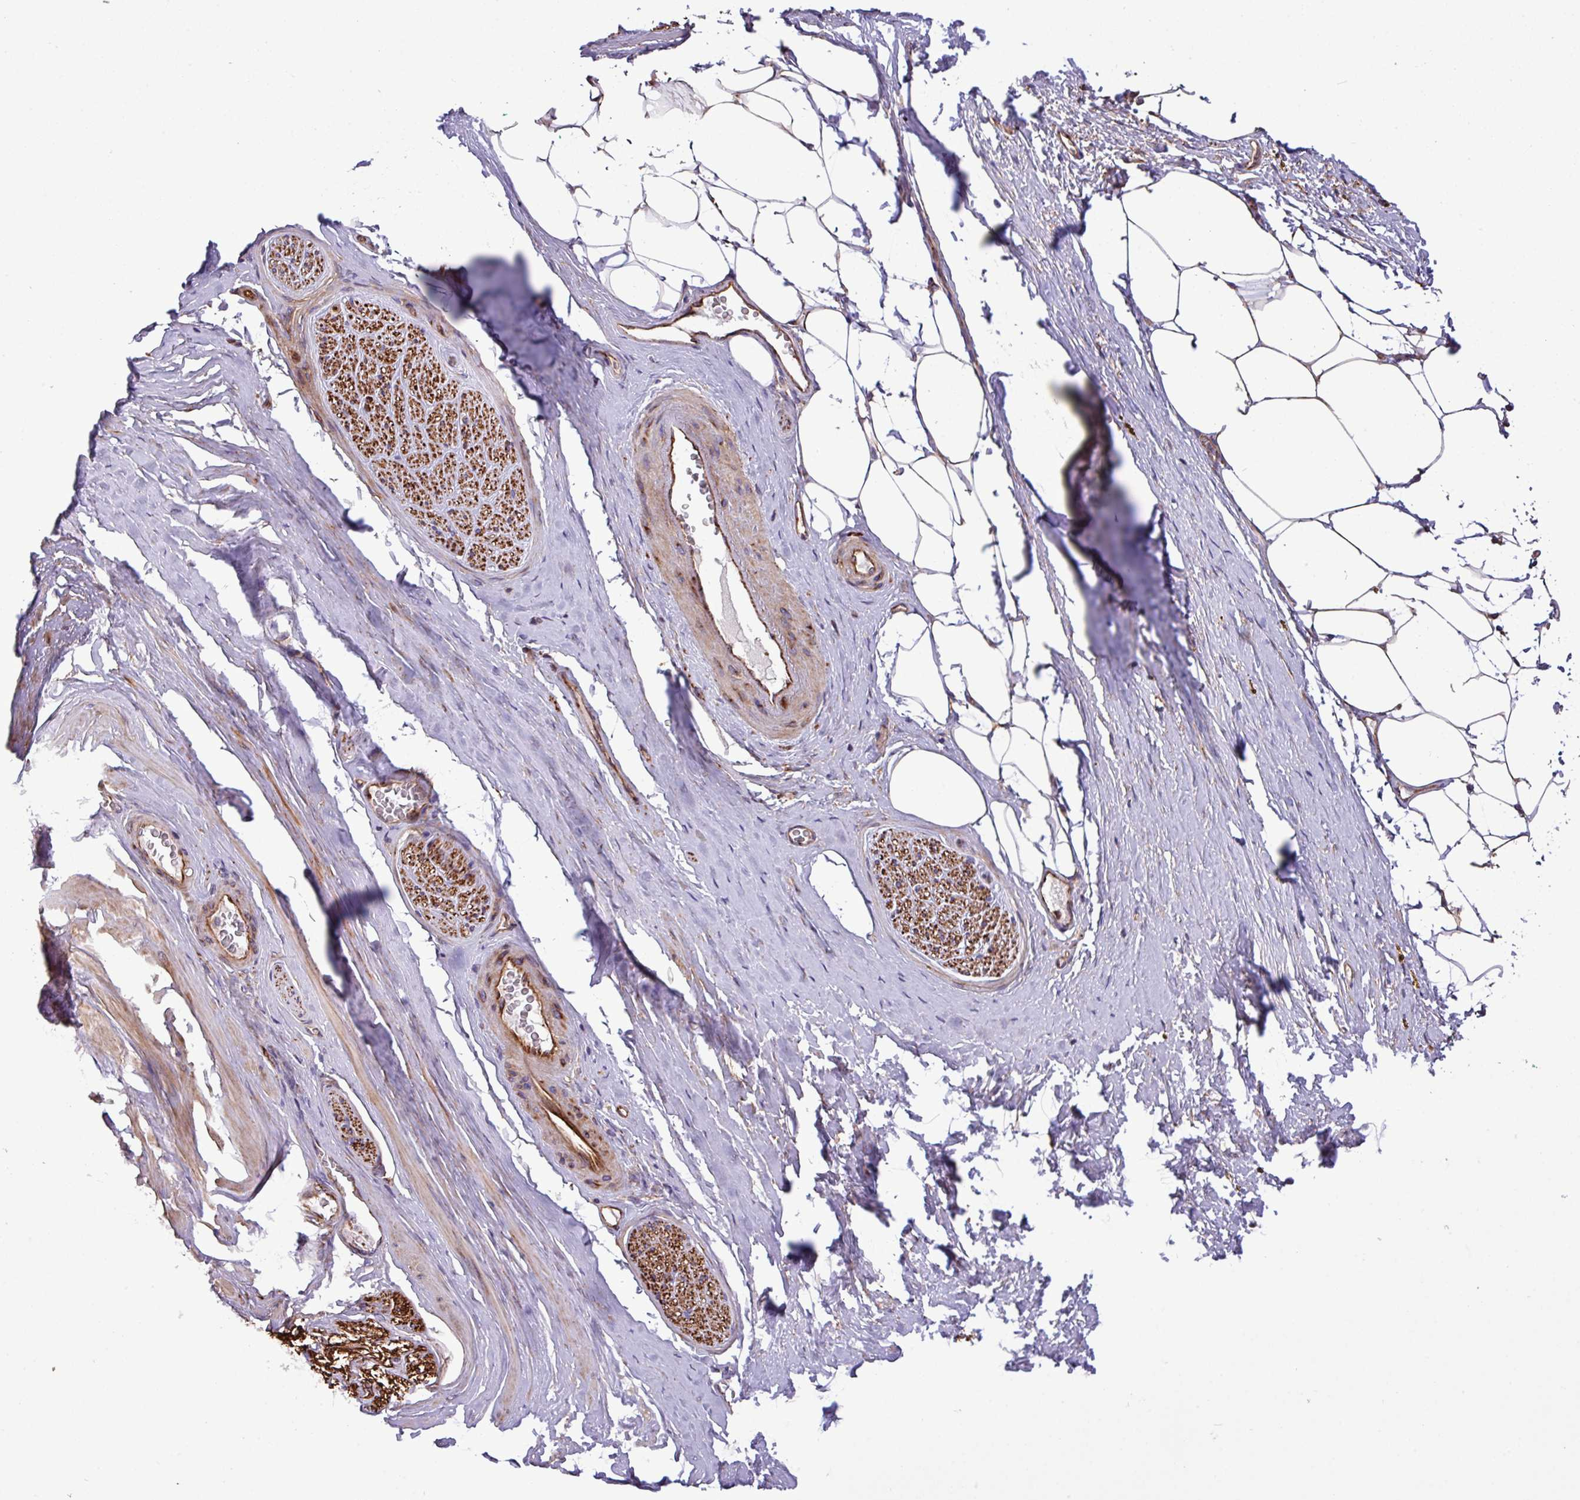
{"staining": {"intensity": "strong", "quantity": "<25%", "location": "cytoplasmic/membranous"}, "tissue": "adipose tissue", "cell_type": "Adipocytes", "image_type": "normal", "snomed": [{"axis": "morphology", "description": "Normal tissue, NOS"}, {"axis": "morphology", "description": "Adenocarcinoma, High grade"}, {"axis": "topography", "description": "Prostate"}, {"axis": "topography", "description": "Peripheral nerve tissue"}], "caption": "Adipocytes display strong cytoplasmic/membranous expression in approximately <25% of cells in normal adipose tissue.", "gene": "ZNF300", "patient": {"sex": "male", "age": 68}}